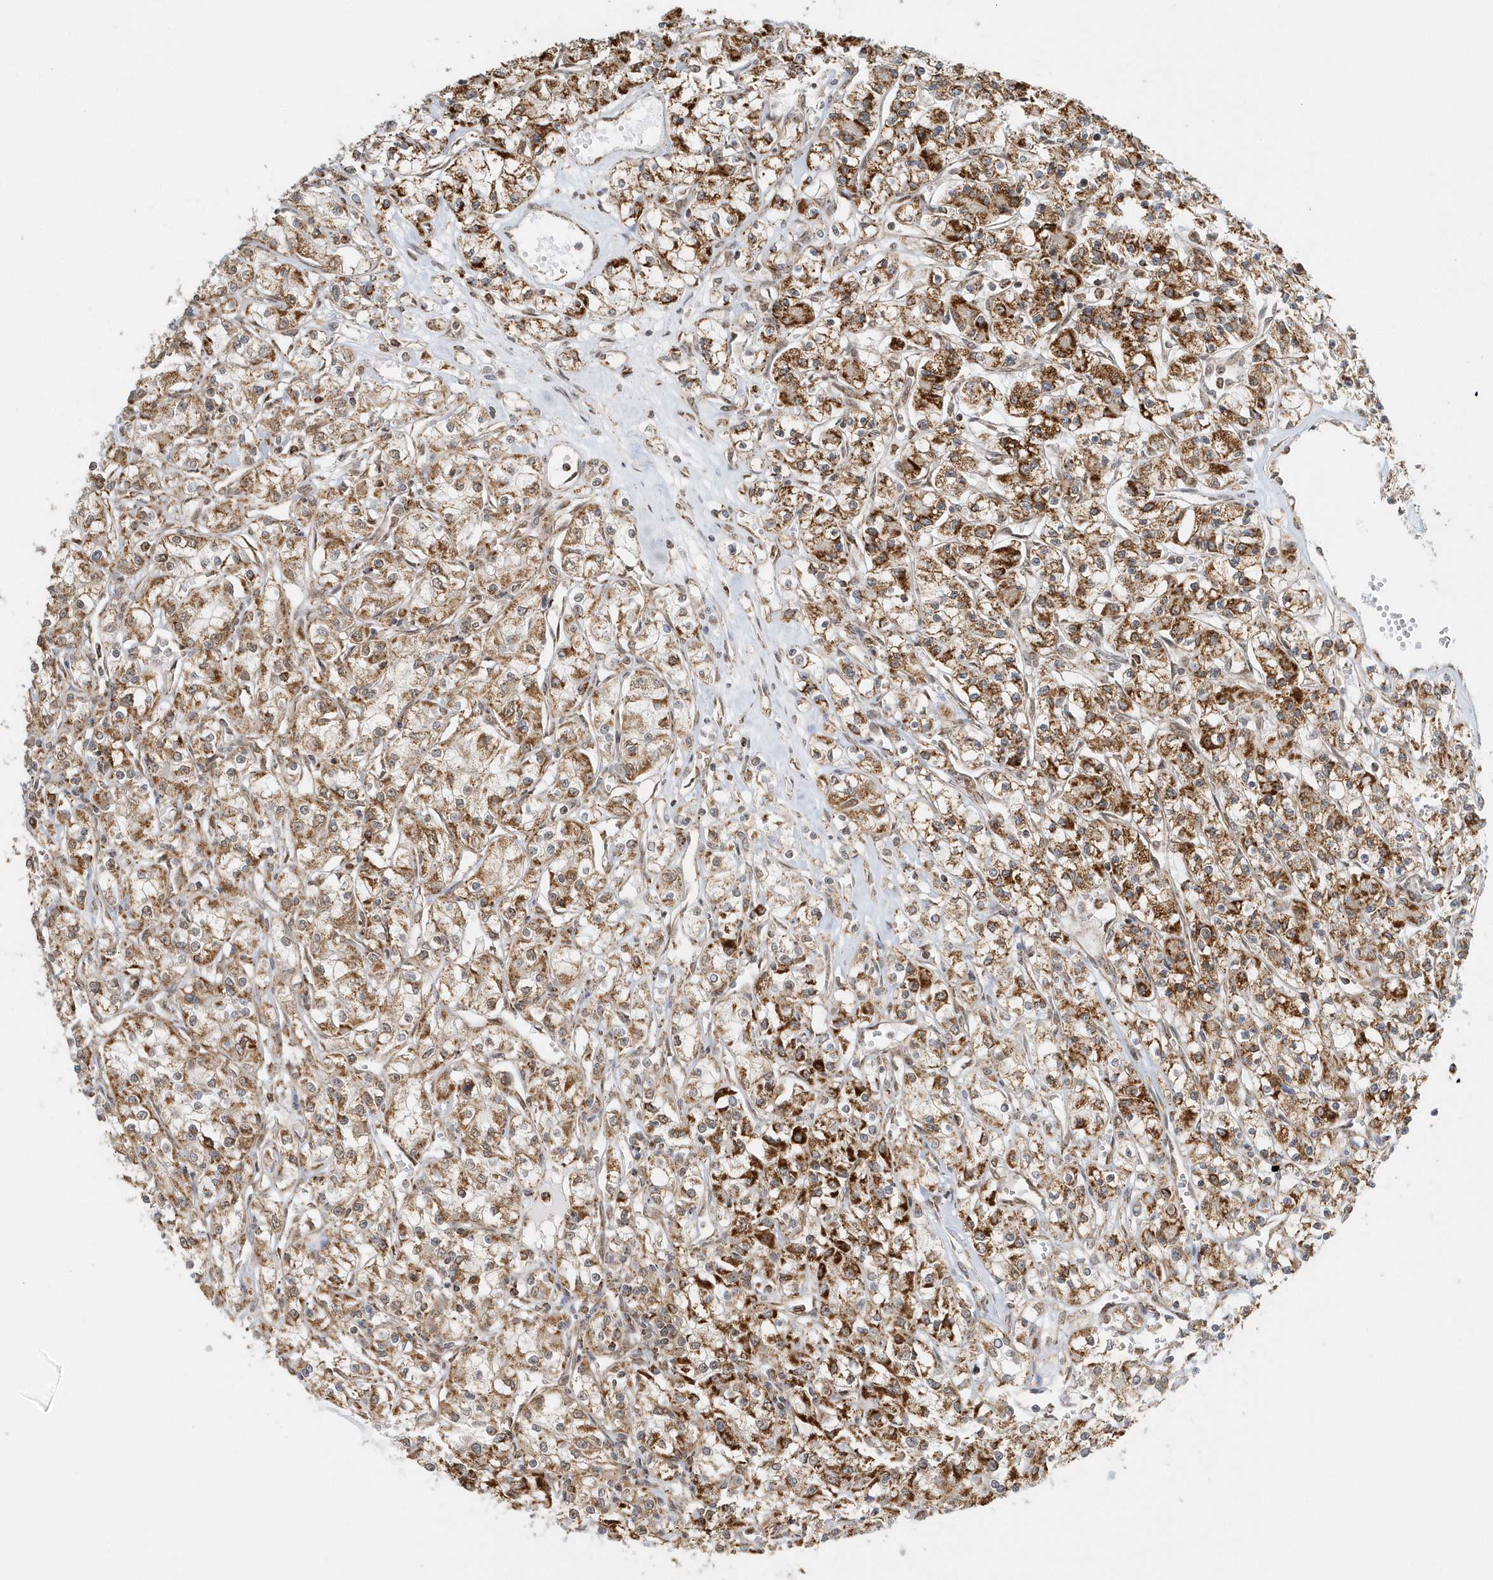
{"staining": {"intensity": "strong", "quantity": ">75%", "location": "cytoplasmic/membranous"}, "tissue": "renal cancer", "cell_type": "Tumor cells", "image_type": "cancer", "snomed": [{"axis": "morphology", "description": "Adenocarcinoma, NOS"}, {"axis": "topography", "description": "Kidney"}], "caption": "Immunohistochemical staining of human renal adenocarcinoma demonstrates high levels of strong cytoplasmic/membranous positivity in about >75% of tumor cells. The protein is stained brown, and the nuclei are stained in blue (DAB (3,3'-diaminobenzidine) IHC with brightfield microscopy, high magnification).", "gene": "PSMD6", "patient": {"sex": "female", "age": 59}}